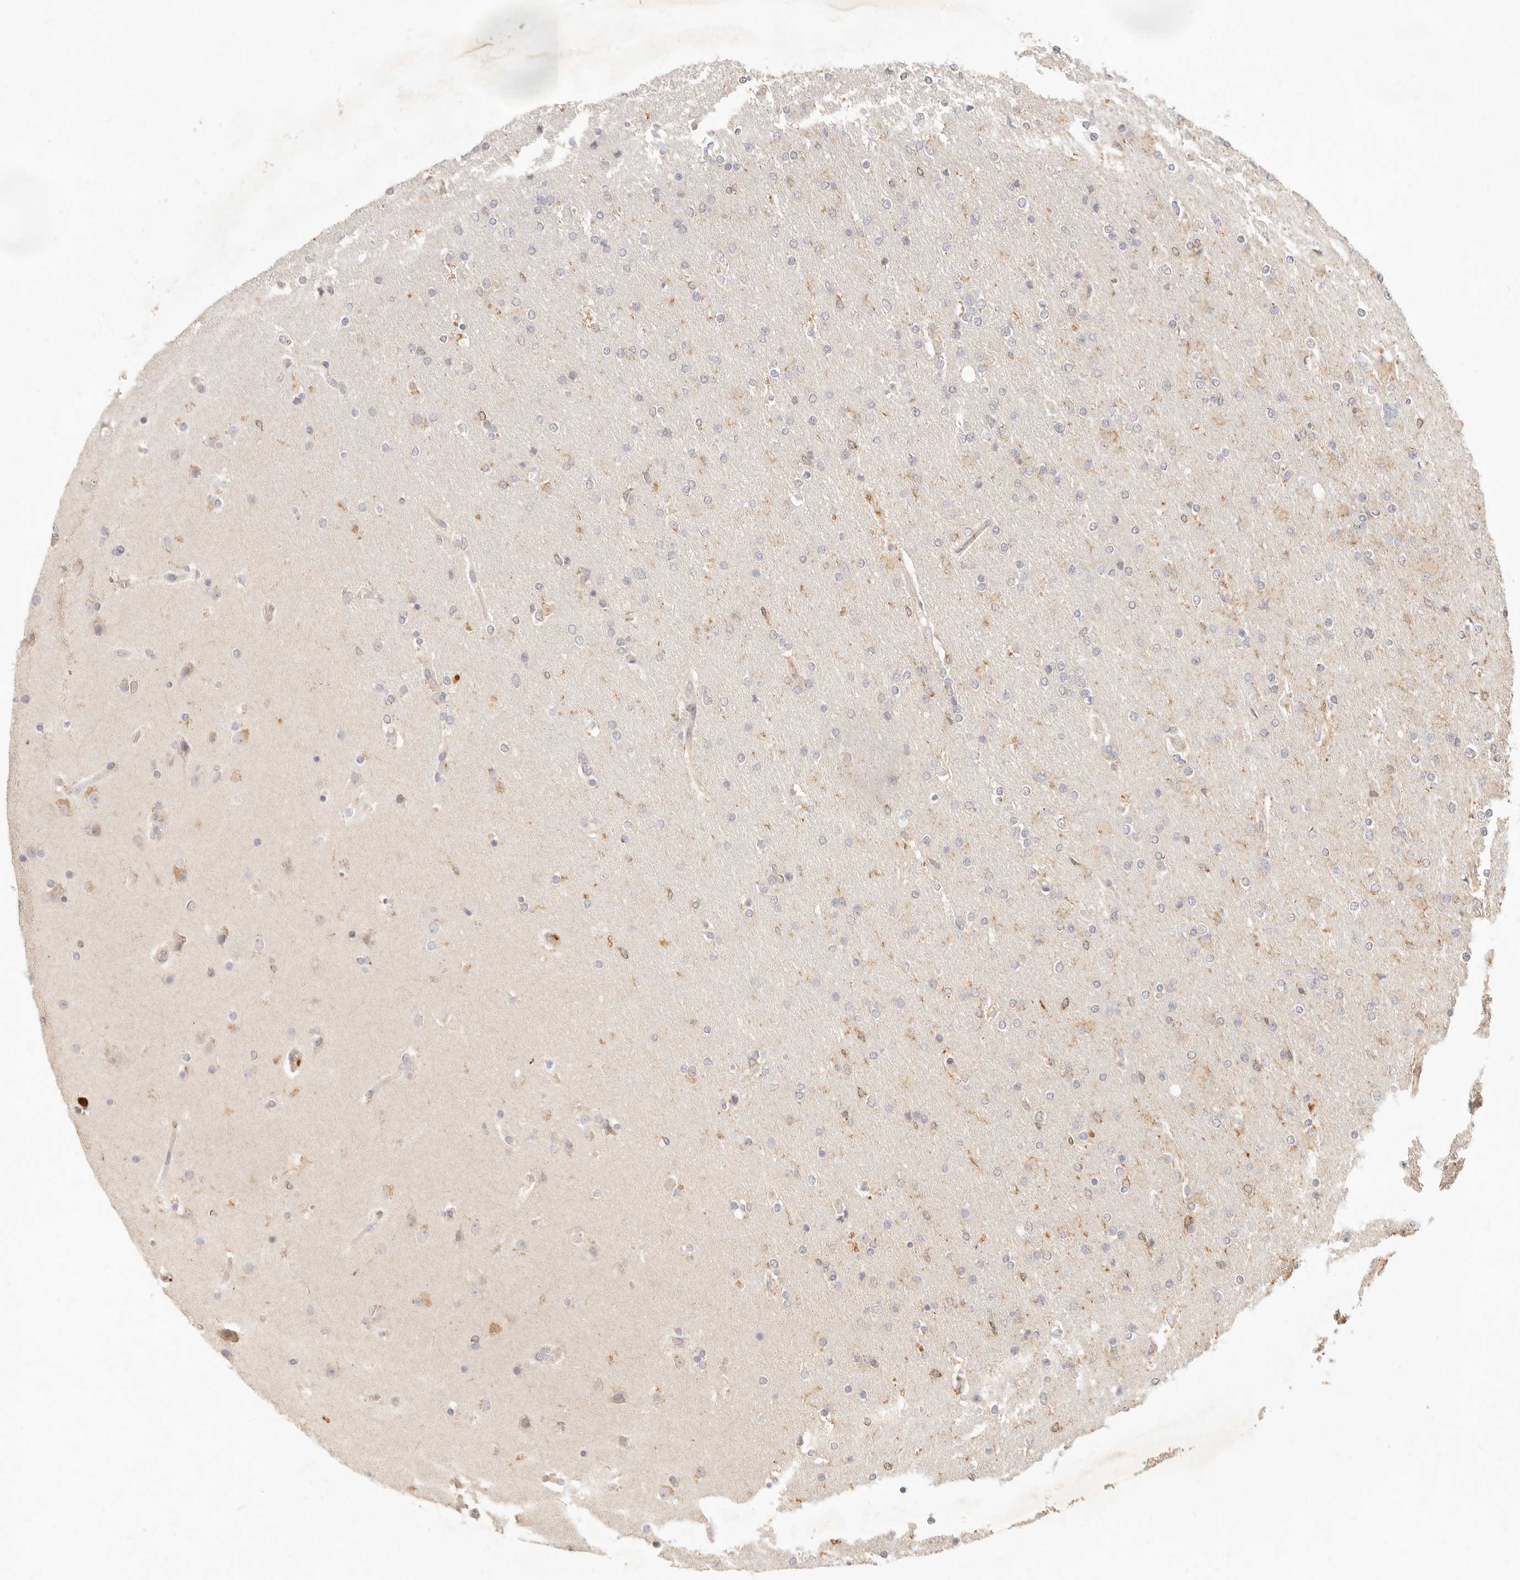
{"staining": {"intensity": "negative", "quantity": "none", "location": "none"}, "tissue": "glioma", "cell_type": "Tumor cells", "image_type": "cancer", "snomed": [{"axis": "morphology", "description": "Glioma, malignant, High grade"}, {"axis": "topography", "description": "Cerebral cortex"}], "caption": "An immunohistochemistry (IHC) micrograph of malignant glioma (high-grade) is shown. There is no staining in tumor cells of malignant glioma (high-grade).", "gene": "TMTC2", "patient": {"sex": "female", "age": 36}}